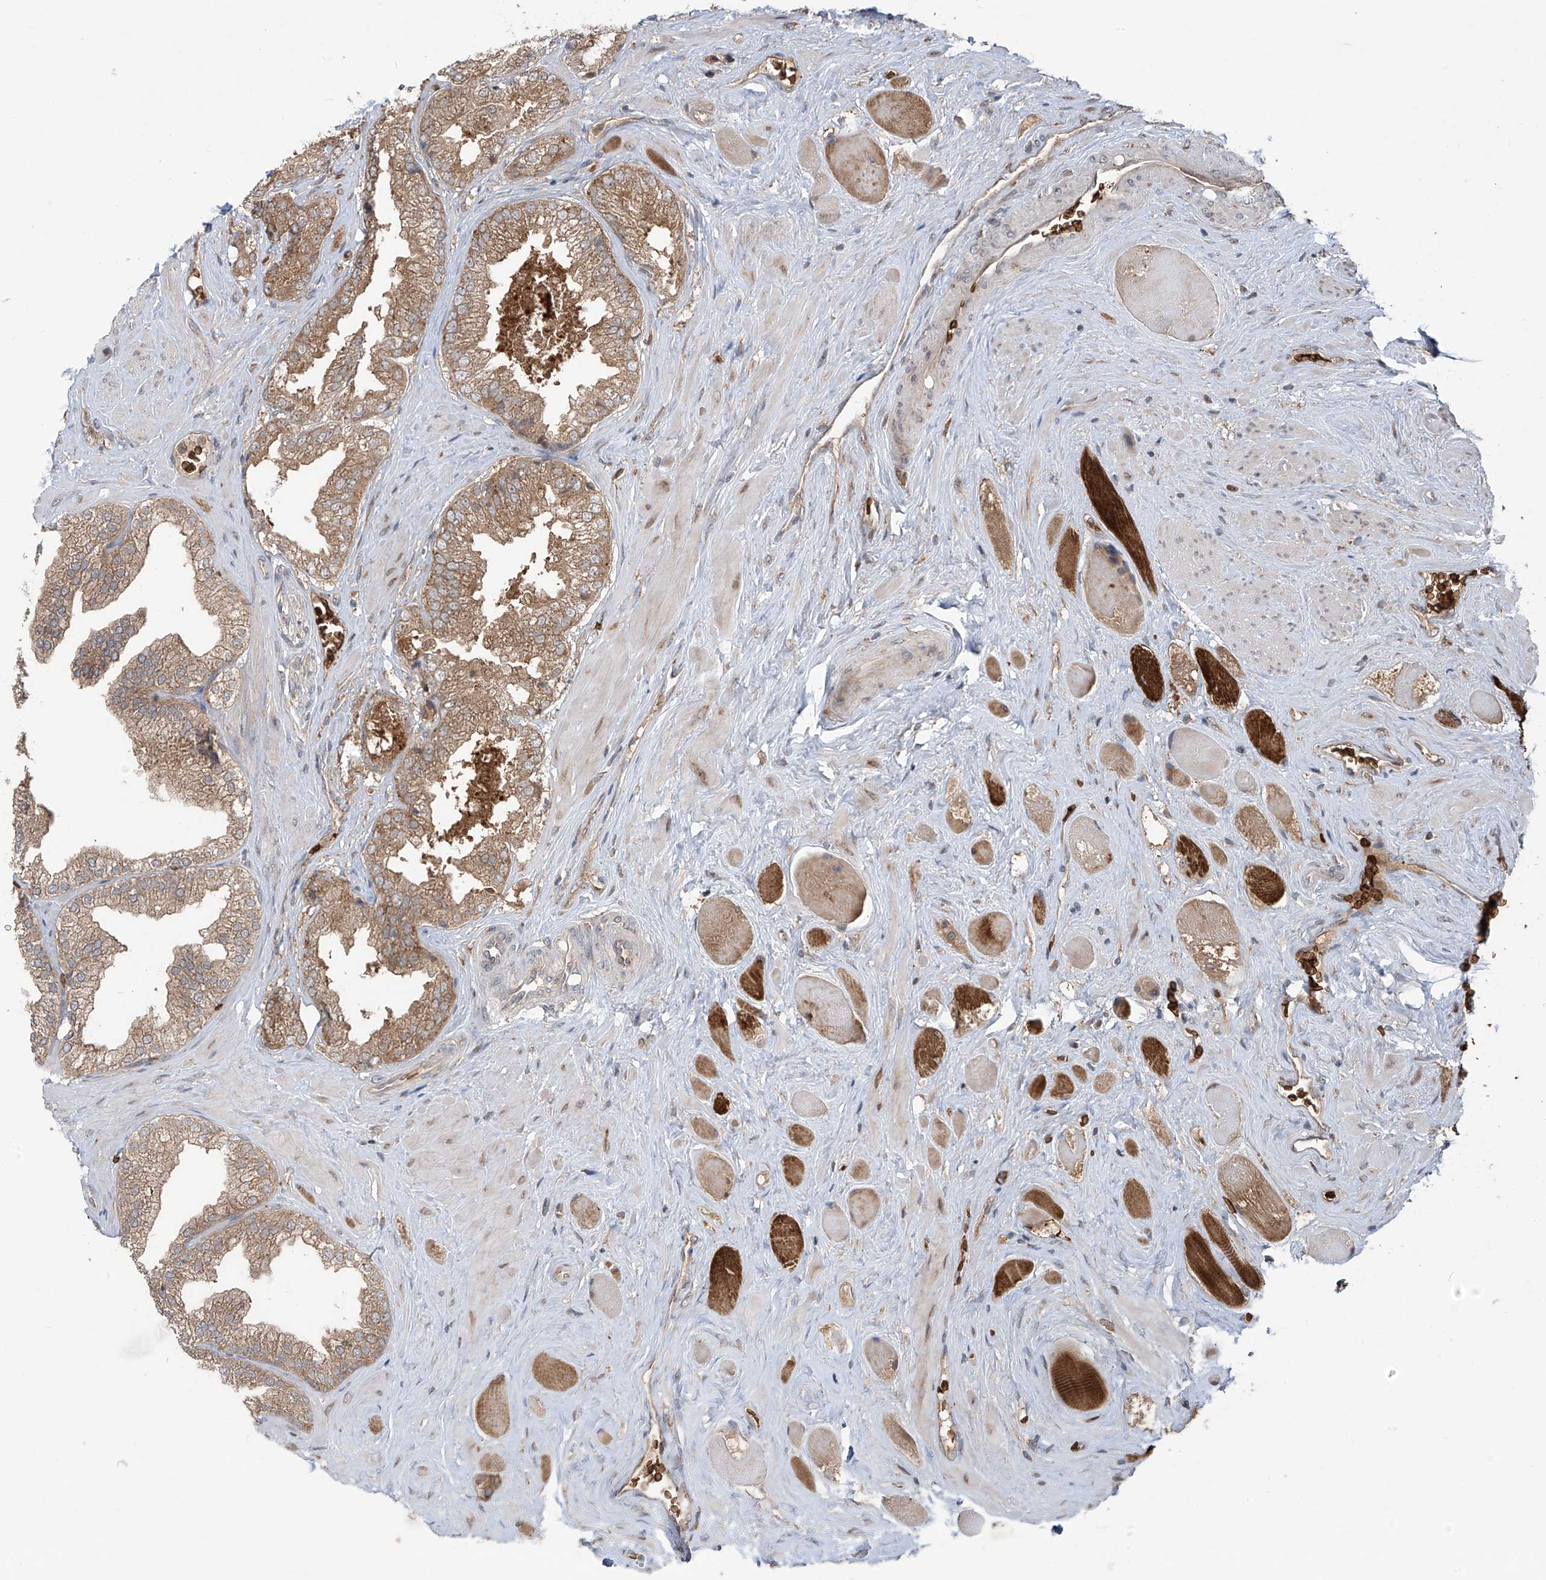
{"staining": {"intensity": "moderate", "quantity": ">75%", "location": "cytoplasmic/membranous"}, "tissue": "prostate cancer", "cell_type": "Tumor cells", "image_type": "cancer", "snomed": [{"axis": "morphology", "description": "Adenocarcinoma, High grade"}, {"axis": "topography", "description": "Prostate"}], "caption": "DAB (3,3'-diaminobenzidine) immunohistochemical staining of prostate cancer (adenocarcinoma (high-grade)) demonstrates moderate cytoplasmic/membranous protein expression in approximately >75% of tumor cells.", "gene": "ZDHHC9", "patient": {"sex": "male", "age": 58}}